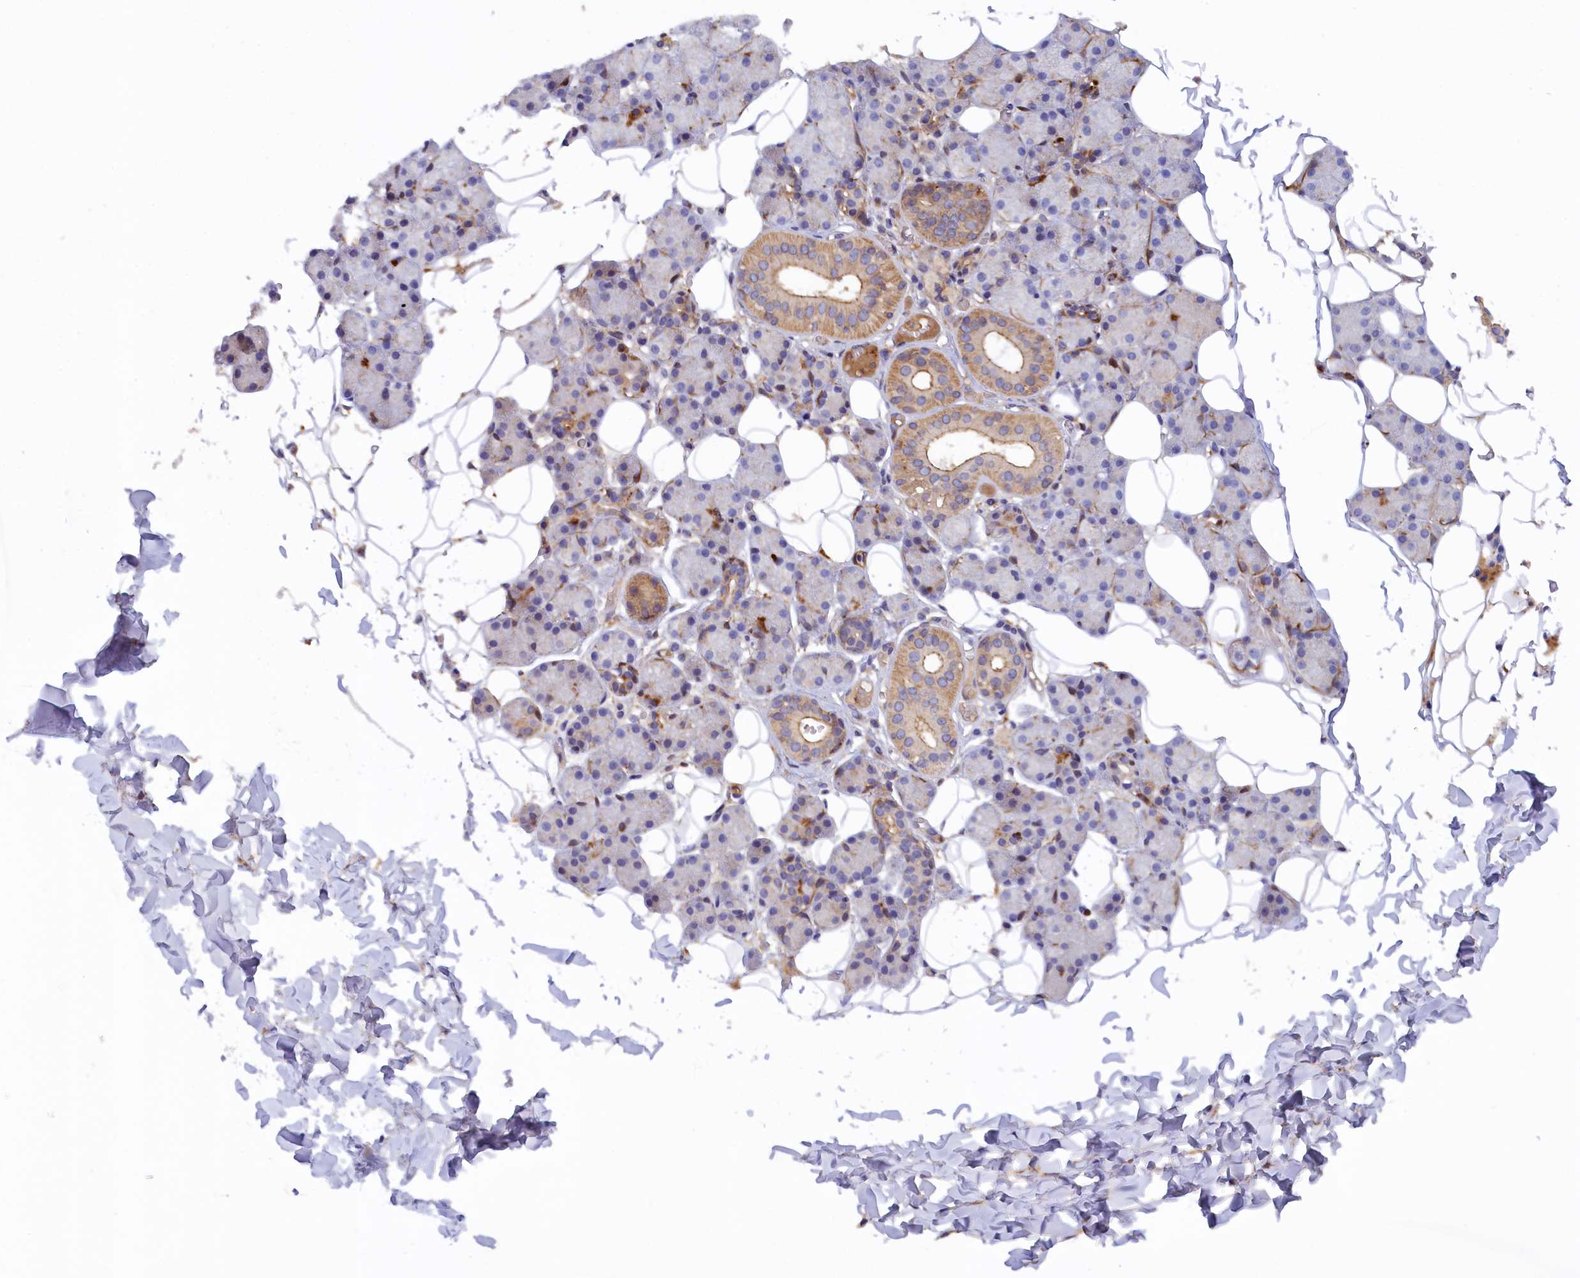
{"staining": {"intensity": "strong", "quantity": "<25%", "location": "cytoplasmic/membranous"}, "tissue": "salivary gland", "cell_type": "Glandular cells", "image_type": "normal", "snomed": [{"axis": "morphology", "description": "Normal tissue, NOS"}, {"axis": "topography", "description": "Salivary gland"}], "caption": "Immunohistochemical staining of benign human salivary gland reveals medium levels of strong cytoplasmic/membranous staining in approximately <25% of glandular cells. The staining was performed using DAB, with brown indicating positive protein expression. Nuclei are stained blue with hematoxylin.", "gene": "FERMT1", "patient": {"sex": "female", "age": 33}}